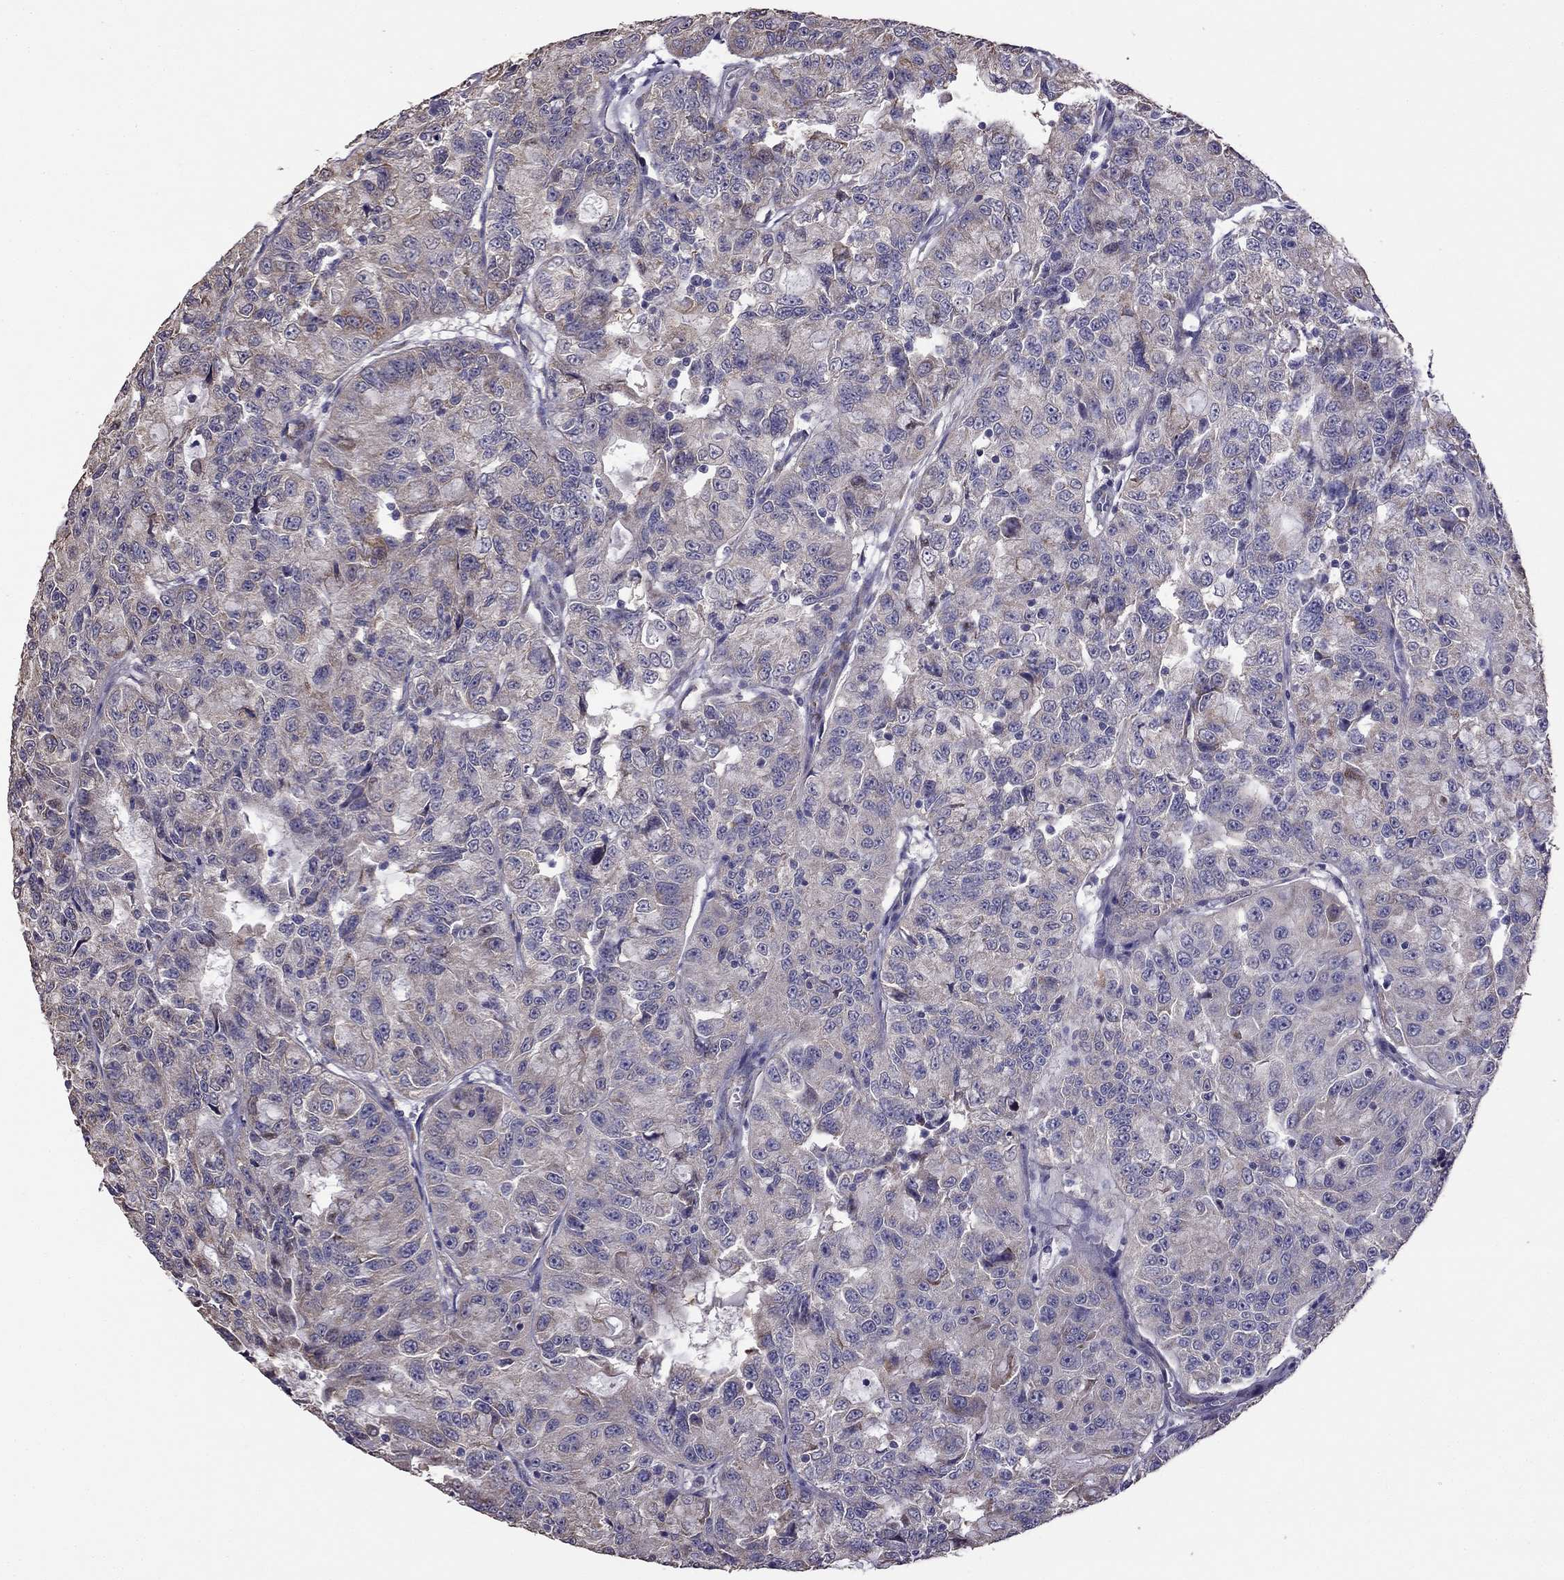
{"staining": {"intensity": "weak", "quantity": "<25%", "location": "cytoplasmic/membranous"}, "tissue": "urothelial cancer", "cell_type": "Tumor cells", "image_type": "cancer", "snomed": [{"axis": "morphology", "description": "Urothelial carcinoma, NOS"}, {"axis": "morphology", "description": "Urothelial carcinoma, High grade"}, {"axis": "topography", "description": "Urinary bladder"}], "caption": "Histopathology image shows no significant protein staining in tumor cells of urothelial cancer. (DAB IHC with hematoxylin counter stain).", "gene": "CDH9", "patient": {"sex": "female", "age": 73}}